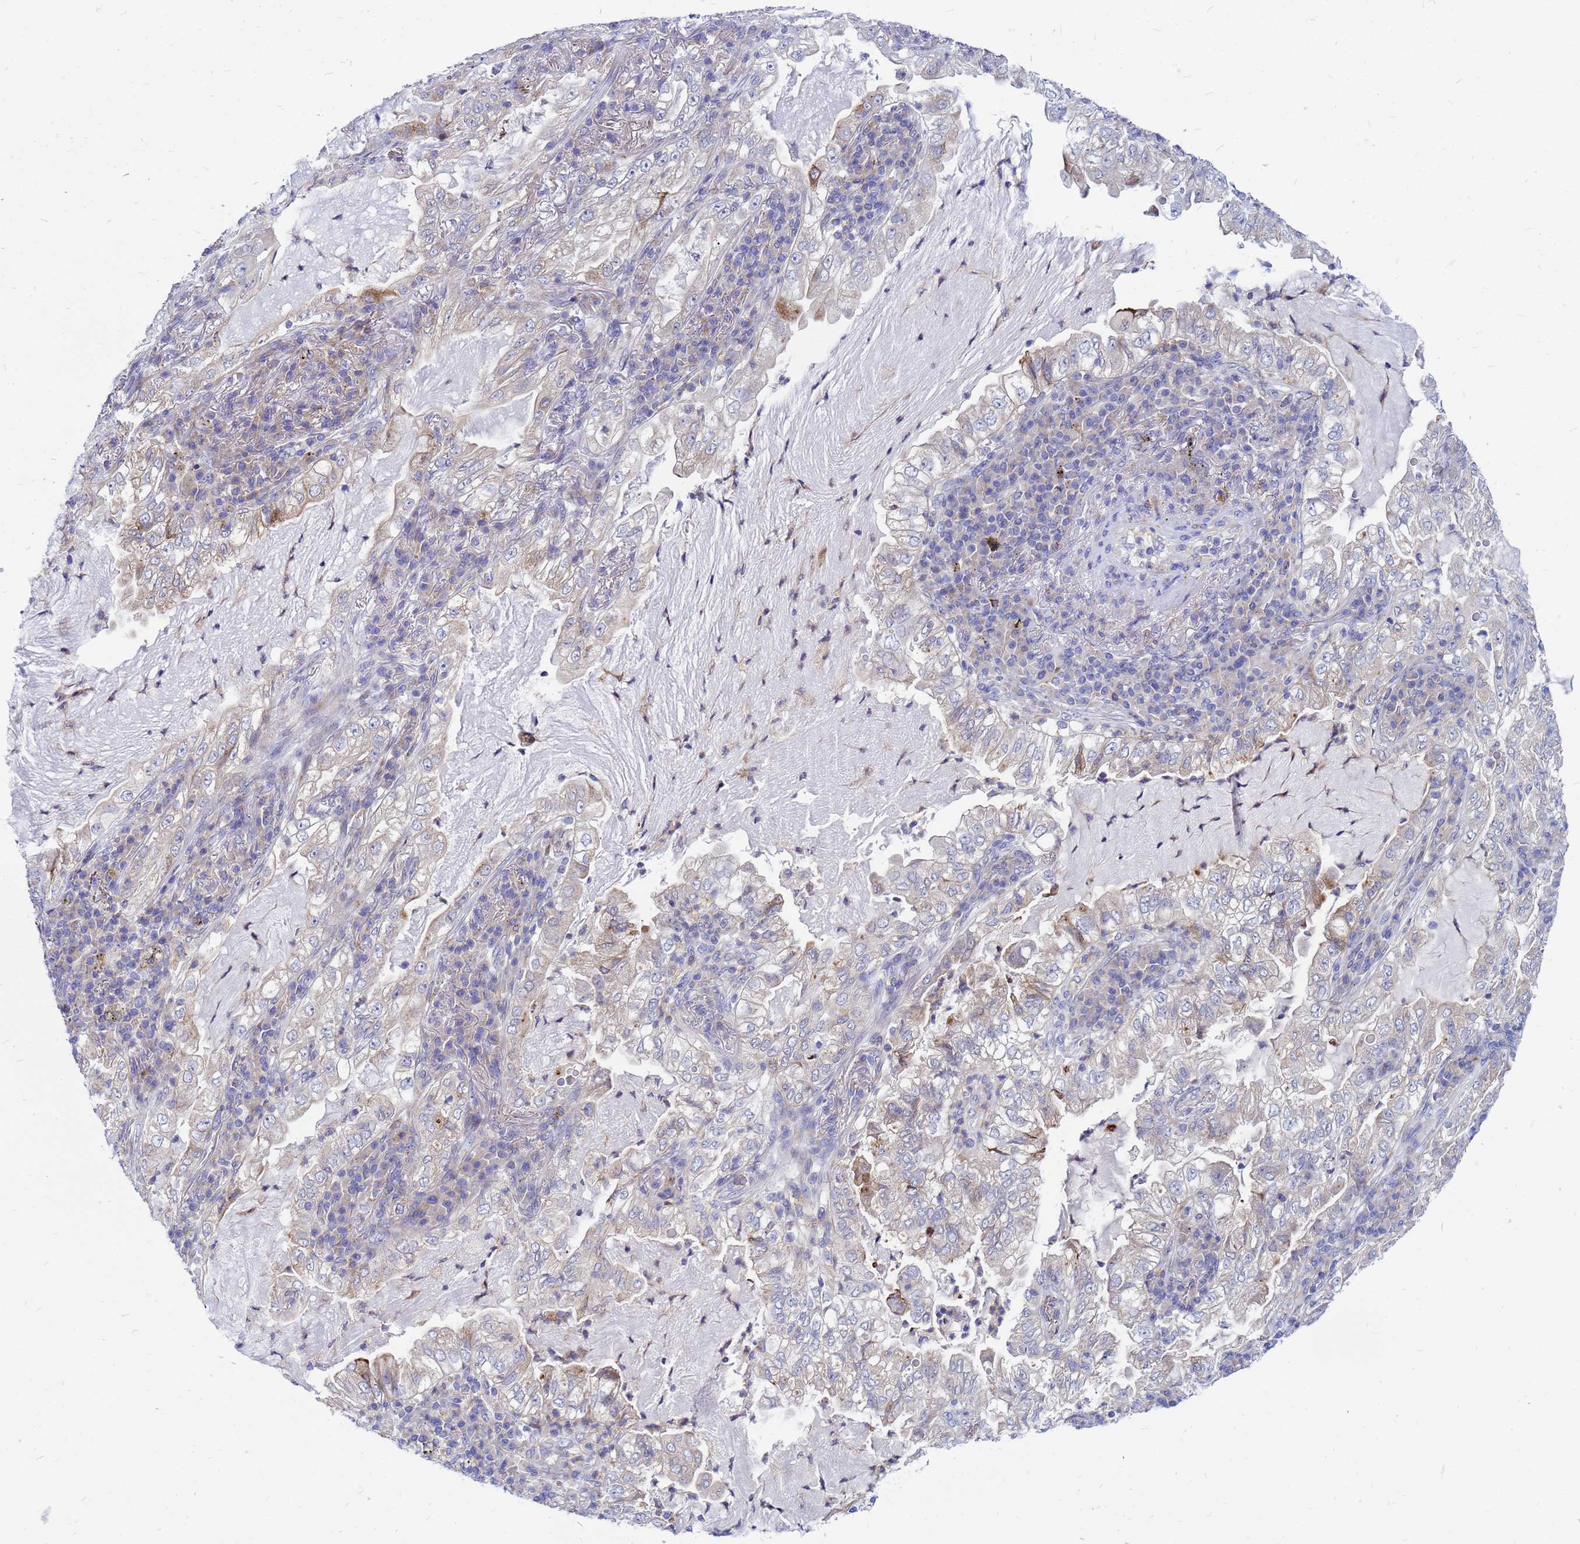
{"staining": {"intensity": "negative", "quantity": "none", "location": "none"}, "tissue": "lung cancer", "cell_type": "Tumor cells", "image_type": "cancer", "snomed": [{"axis": "morphology", "description": "Adenocarcinoma, NOS"}, {"axis": "topography", "description": "Lung"}], "caption": "DAB (3,3'-diaminobenzidine) immunohistochemical staining of human lung cancer demonstrates no significant expression in tumor cells.", "gene": "FHIP1A", "patient": {"sex": "female", "age": 73}}